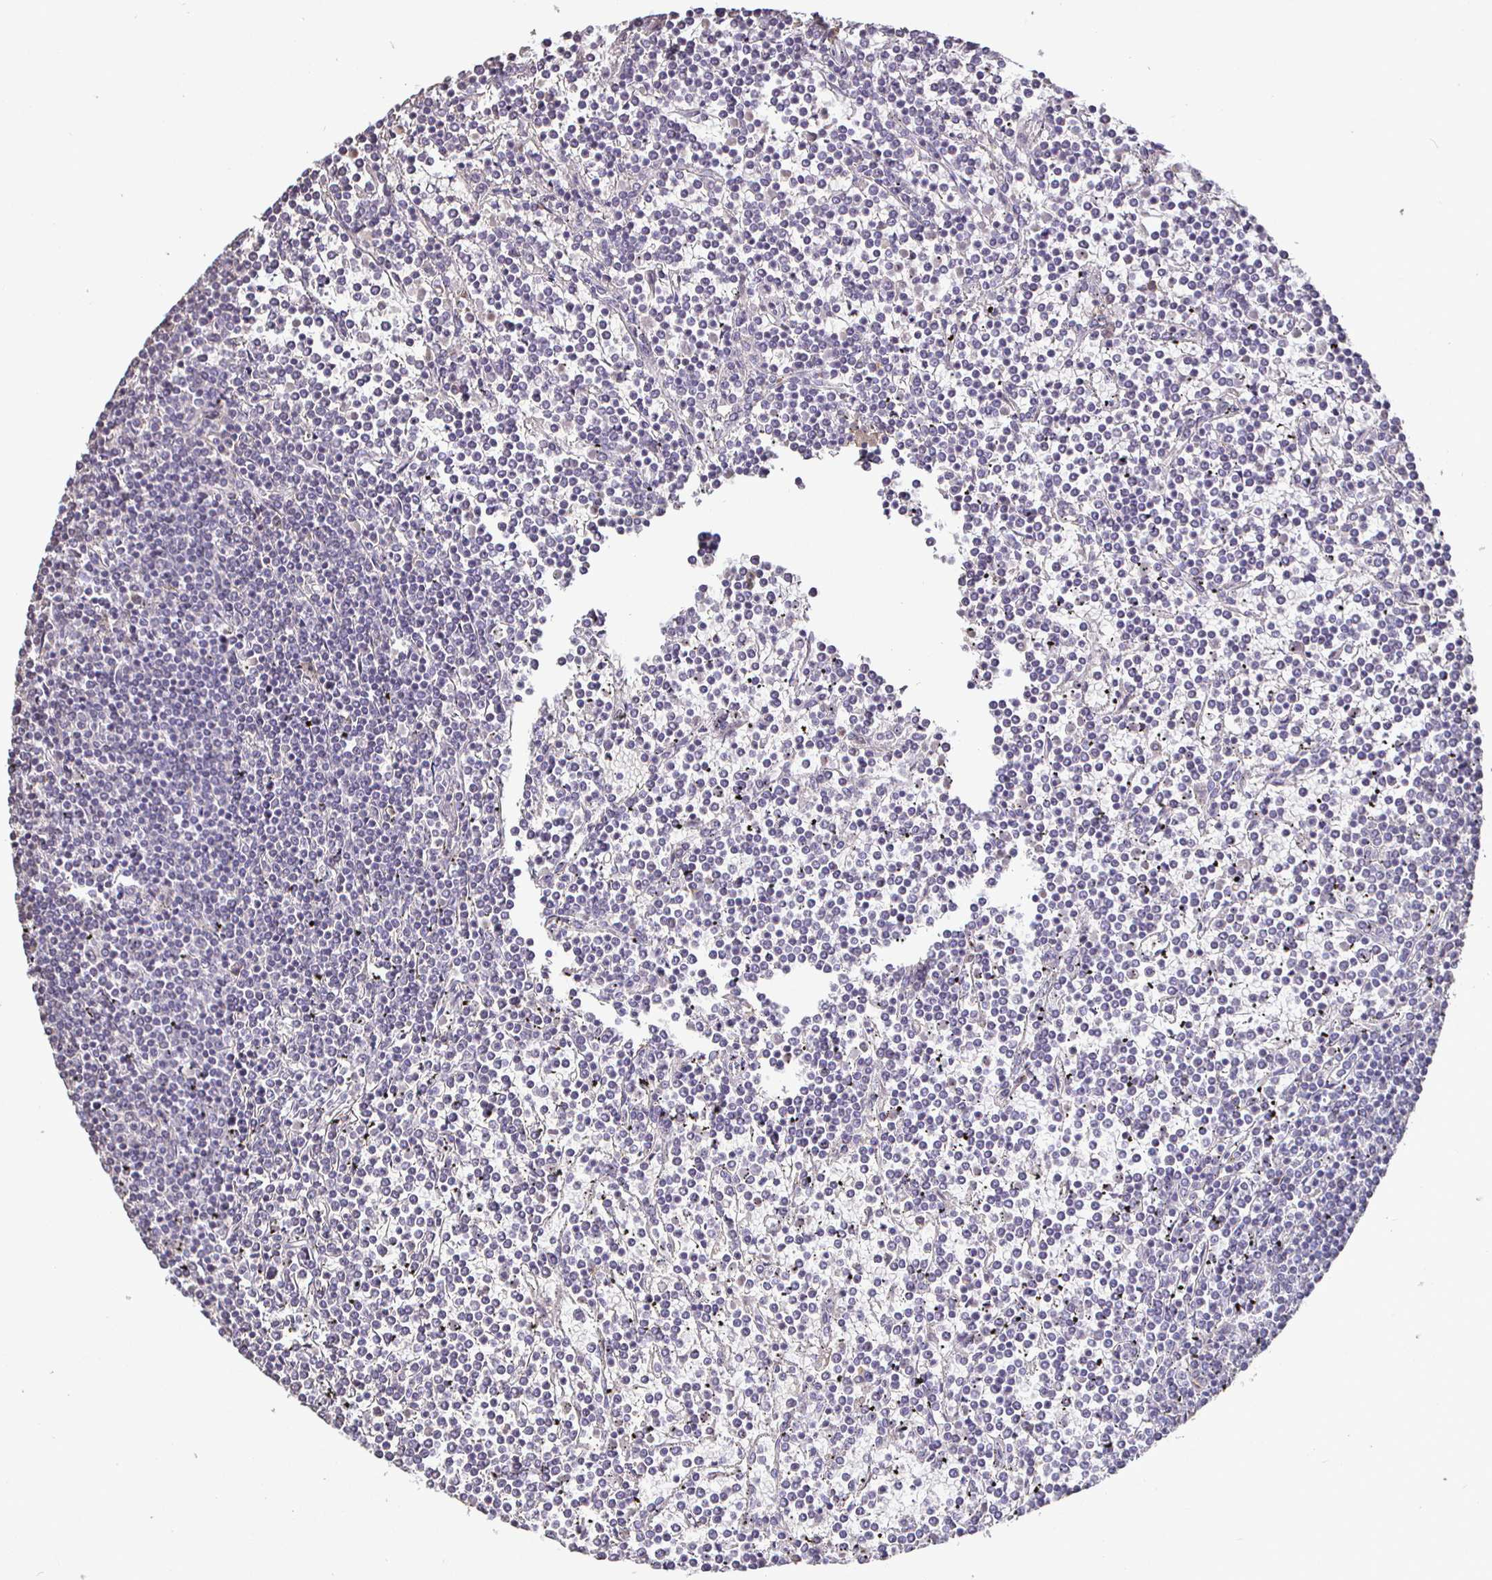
{"staining": {"intensity": "negative", "quantity": "none", "location": "none"}, "tissue": "lymphoma", "cell_type": "Tumor cells", "image_type": "cancer", "snomed": [{"axis": "morphology", "description": "Malignant lymphoma, non-Hodgkin's type, Low grade"}, {"axis": "topography", "description": "Spleen"}], "caption": "The image demonstrates no staining of tumor cells in lymphoma. The staining was performed using DAB to visualize the protein expression in brown, while the nuclei were stained in blue with hematoxylin (Magnification: 20x).", "gene": "SIRPA", "patient": {"sex": "female", "age": 19}}